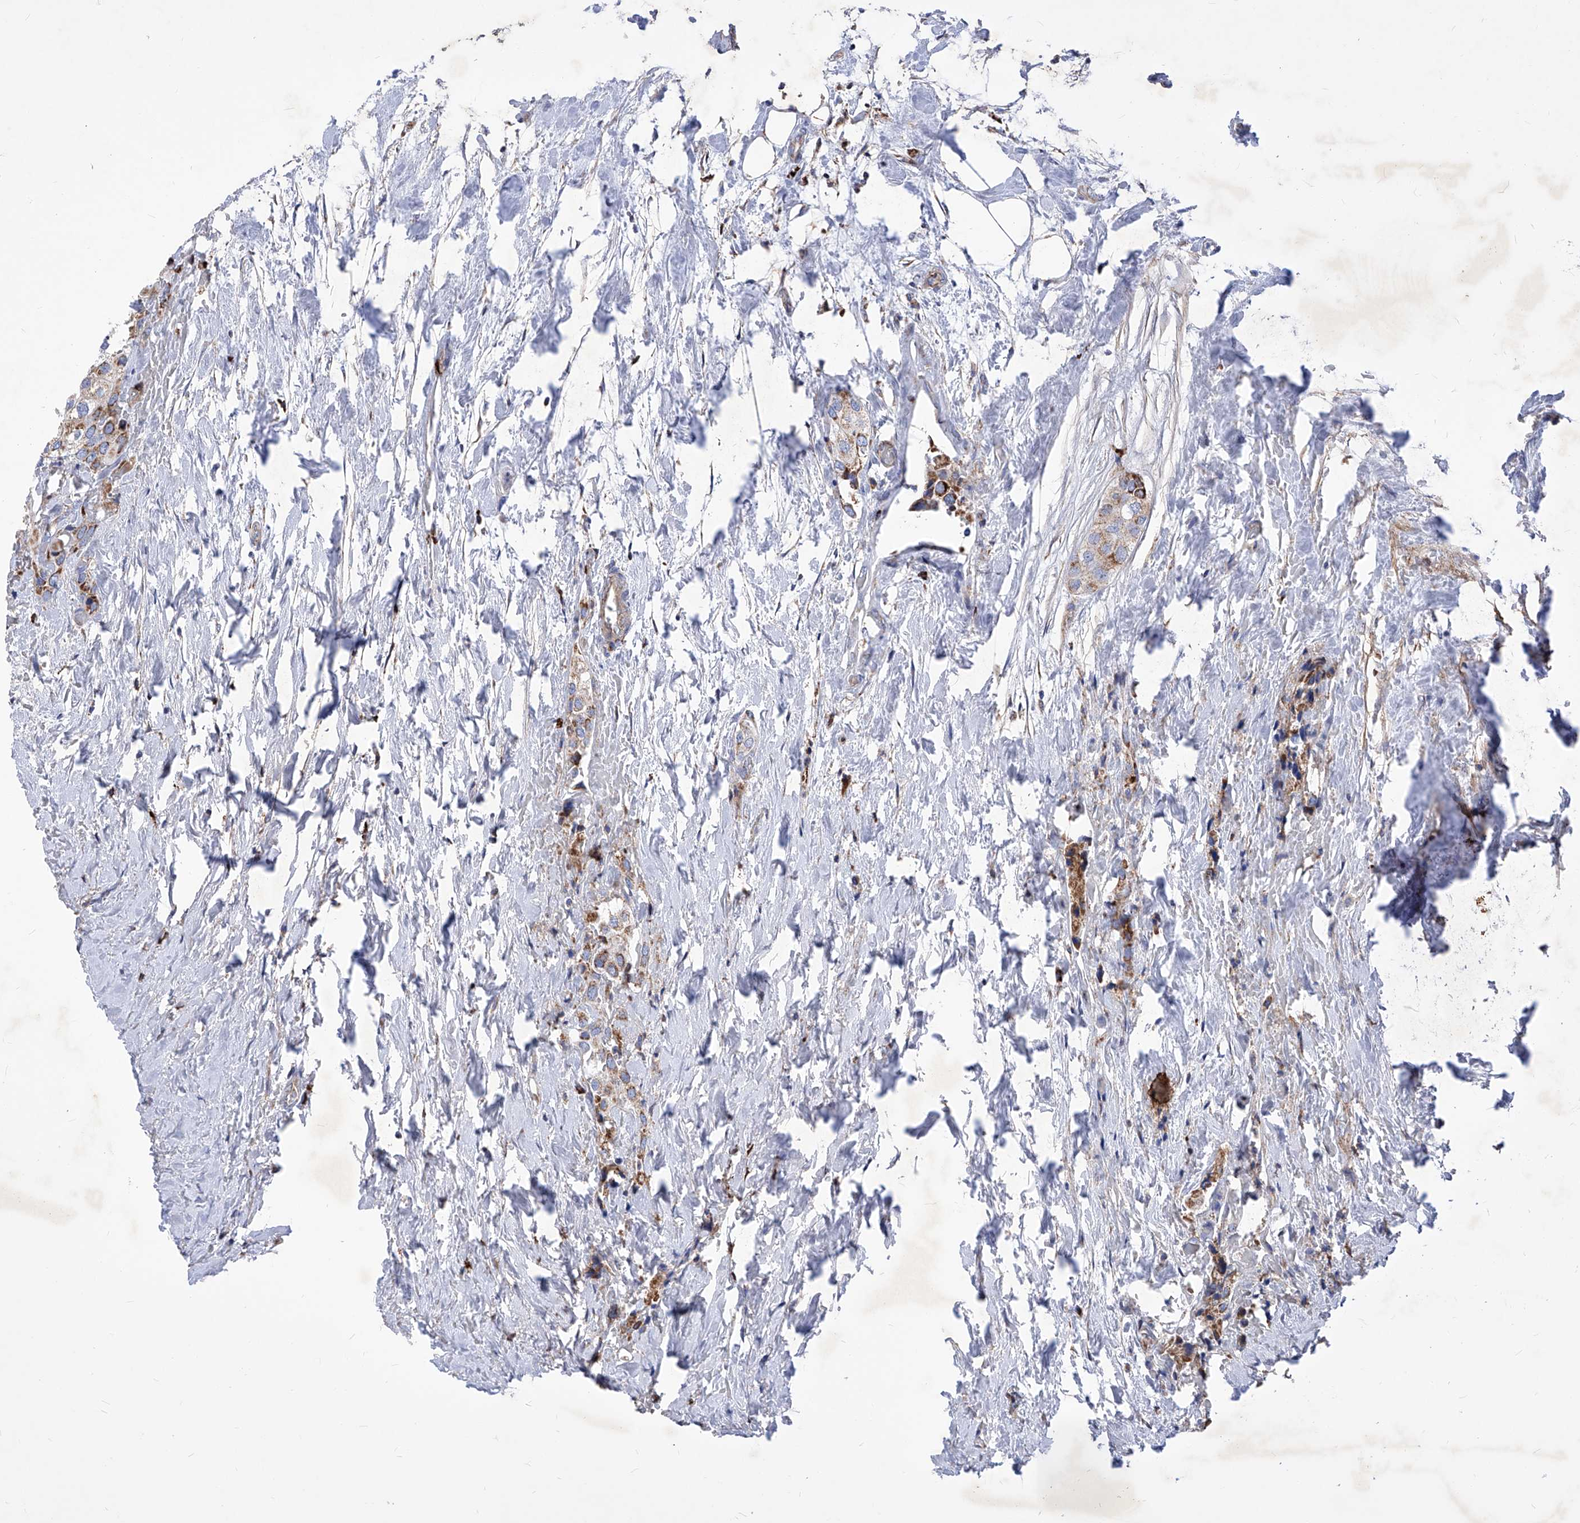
{"staining": {"intensity": "moderate", "quantity": ">75%", "location": "cytoplasmic/membranous"}, "tissue": "urothelial cancer", "cell_type": "Tumor cells", "image_type": "cancer", "snomed": [{"axis": "morphology", "description": "Urothelial carcinoma, High grade"}, {"axis": "topography", "description": "Urinary bladder"}], "caption": "Immunohistochemistry (IHC) of human urothelial carcinoma (high-grade) reveals medium levels of moderate cytoplasmic/membranous staining in approximately >75% of tumor cells.", "gene": "HRNR", "patient": {"sex": "male", "age": 64}}